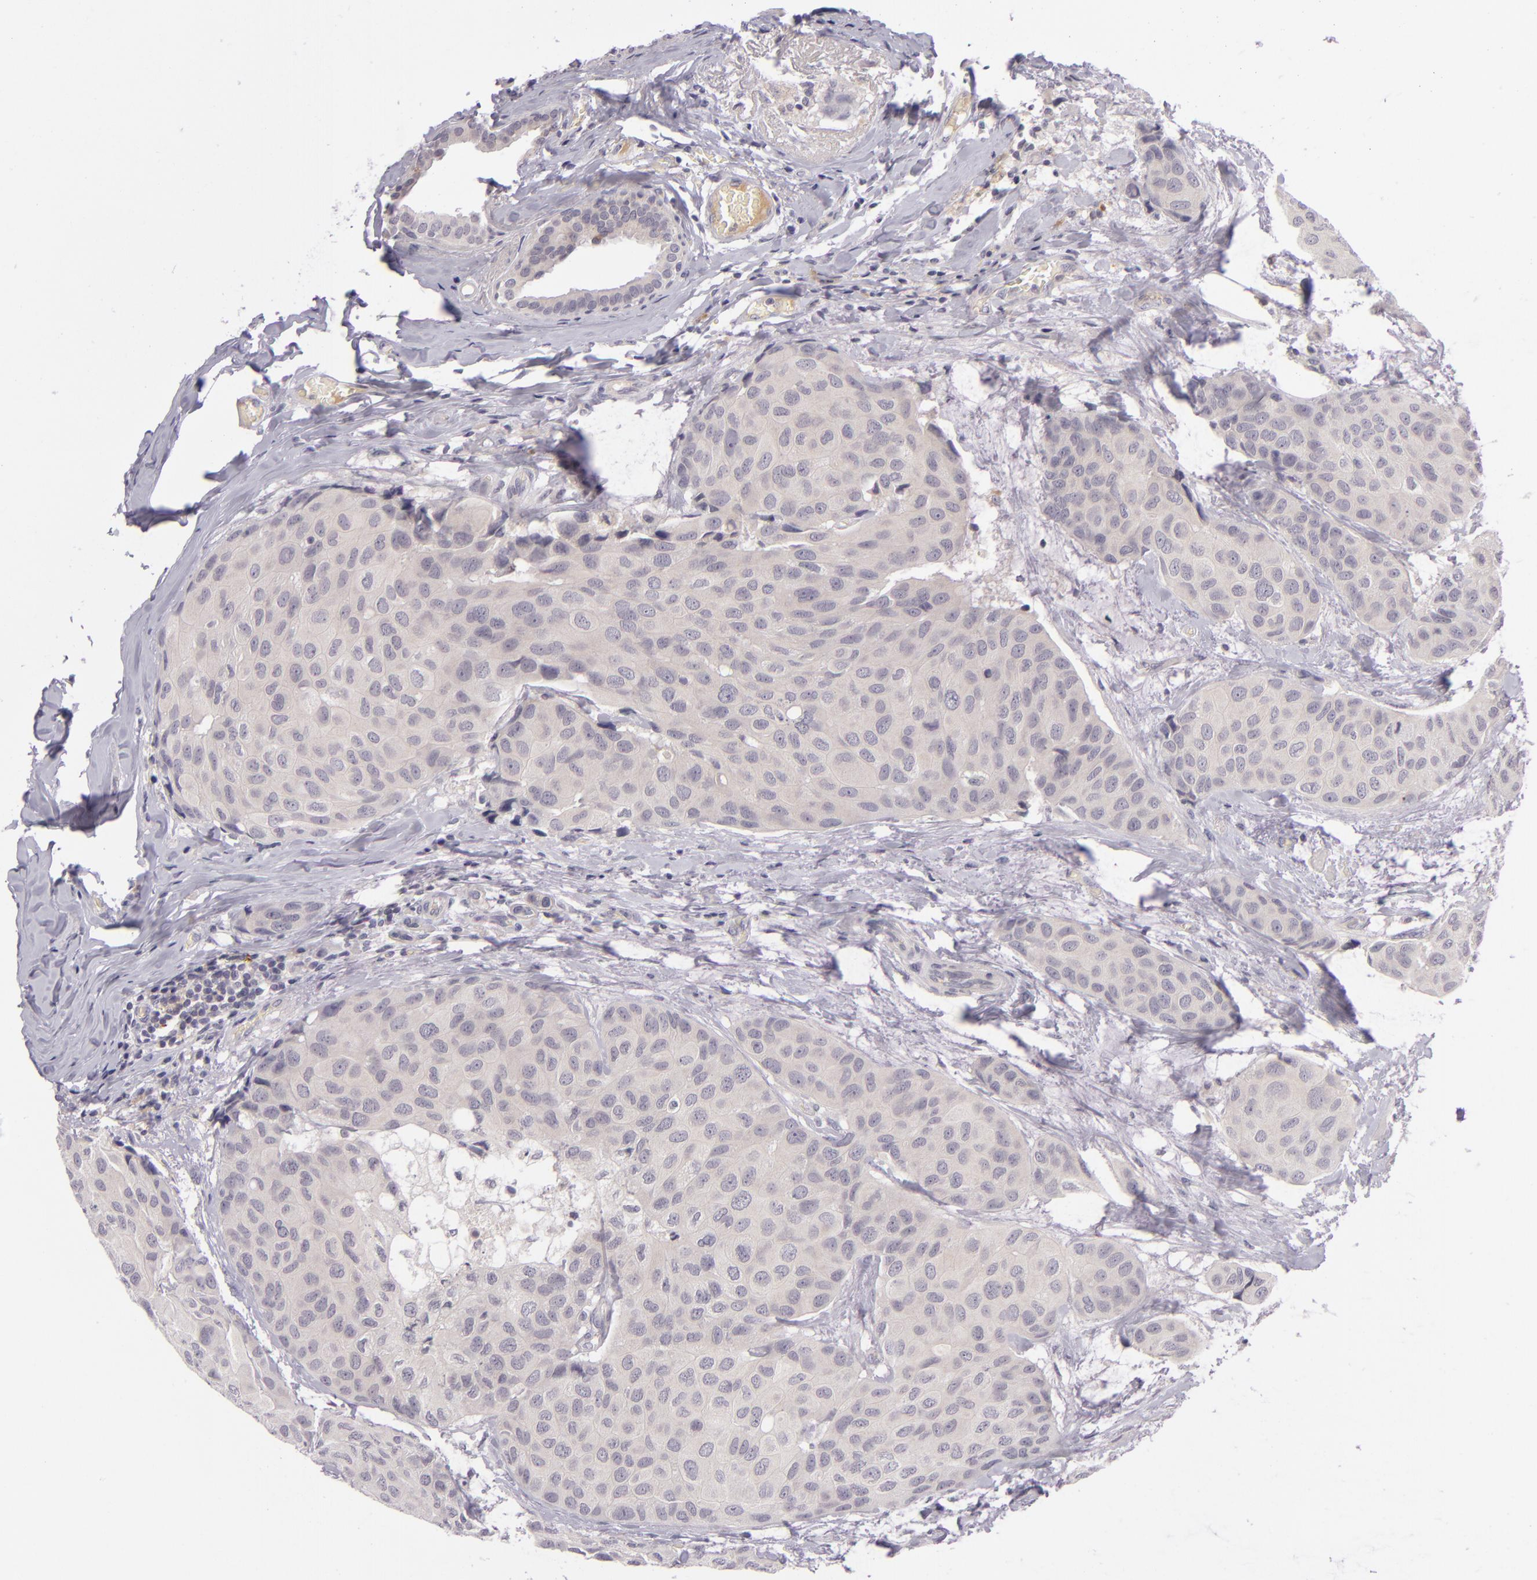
{"staining": {"intensity": "weak", "quantity": ">75%", "location": "cytoplasmic/membranous"}, "tissue": "breast cancer", "cell_type": "Tumor cells", "image_type": "cancer", "snomed": [{"axis": "morphology", "description": "Duct carcinoma"}, {"axis": "topography", "description": "Breast"}], "caption": "Weak cytoplasmic/membranous protein expression is identified in approximately >75% of tumor cells in infiltrating ductal carcinoma (breast). The staining was performed using DAB (3,3'-diaminobenzidine), with brown indicating positive protein expression. Nuclei are stained blue with hematoxylin.", "gene": "DAG1", "patient": {"sex": "female", "age": 68}}